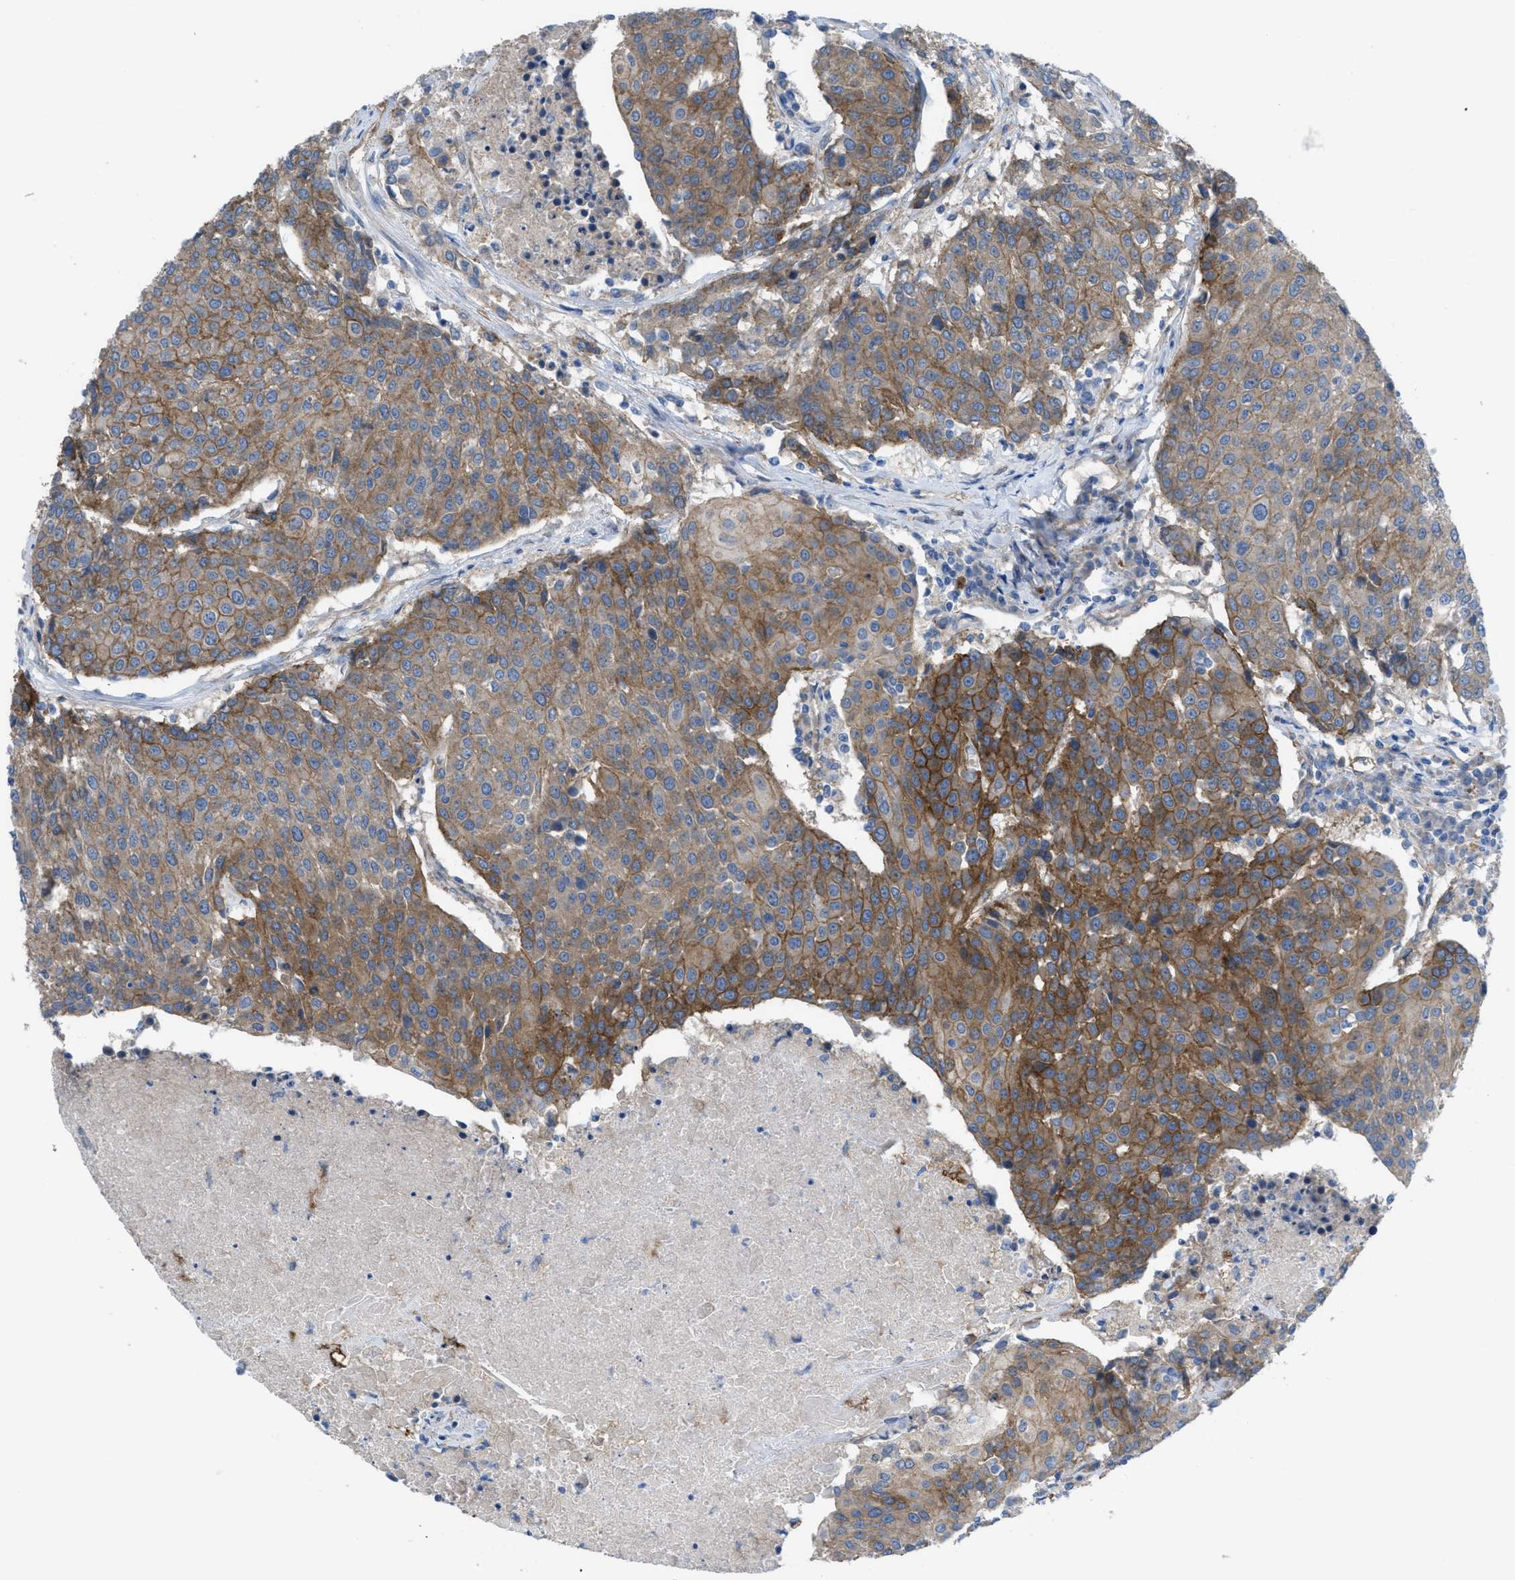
{"staining": {"intensity": "moderate", "quantity": ">75%", "location": "cytoplasmic/membranous"}, "tissue": "urothelial cancer", "cell_type": "Tumor cells", "image_type": "cancer", "snomed": [{"axis": "morphology", "description": "Urothelial carcinoma, High grade"}, {"axis": "topography", "description": "Urinary bladder"}], "caption": "Immunohistochemistry (DAB) staining of urothelial cancer exhibits moderate cytoplasmic/membranous protein positivity in approximately >75% of tumor cells.", "gene": "EGFR", "patient": {"sex": "female", "age": 85}}